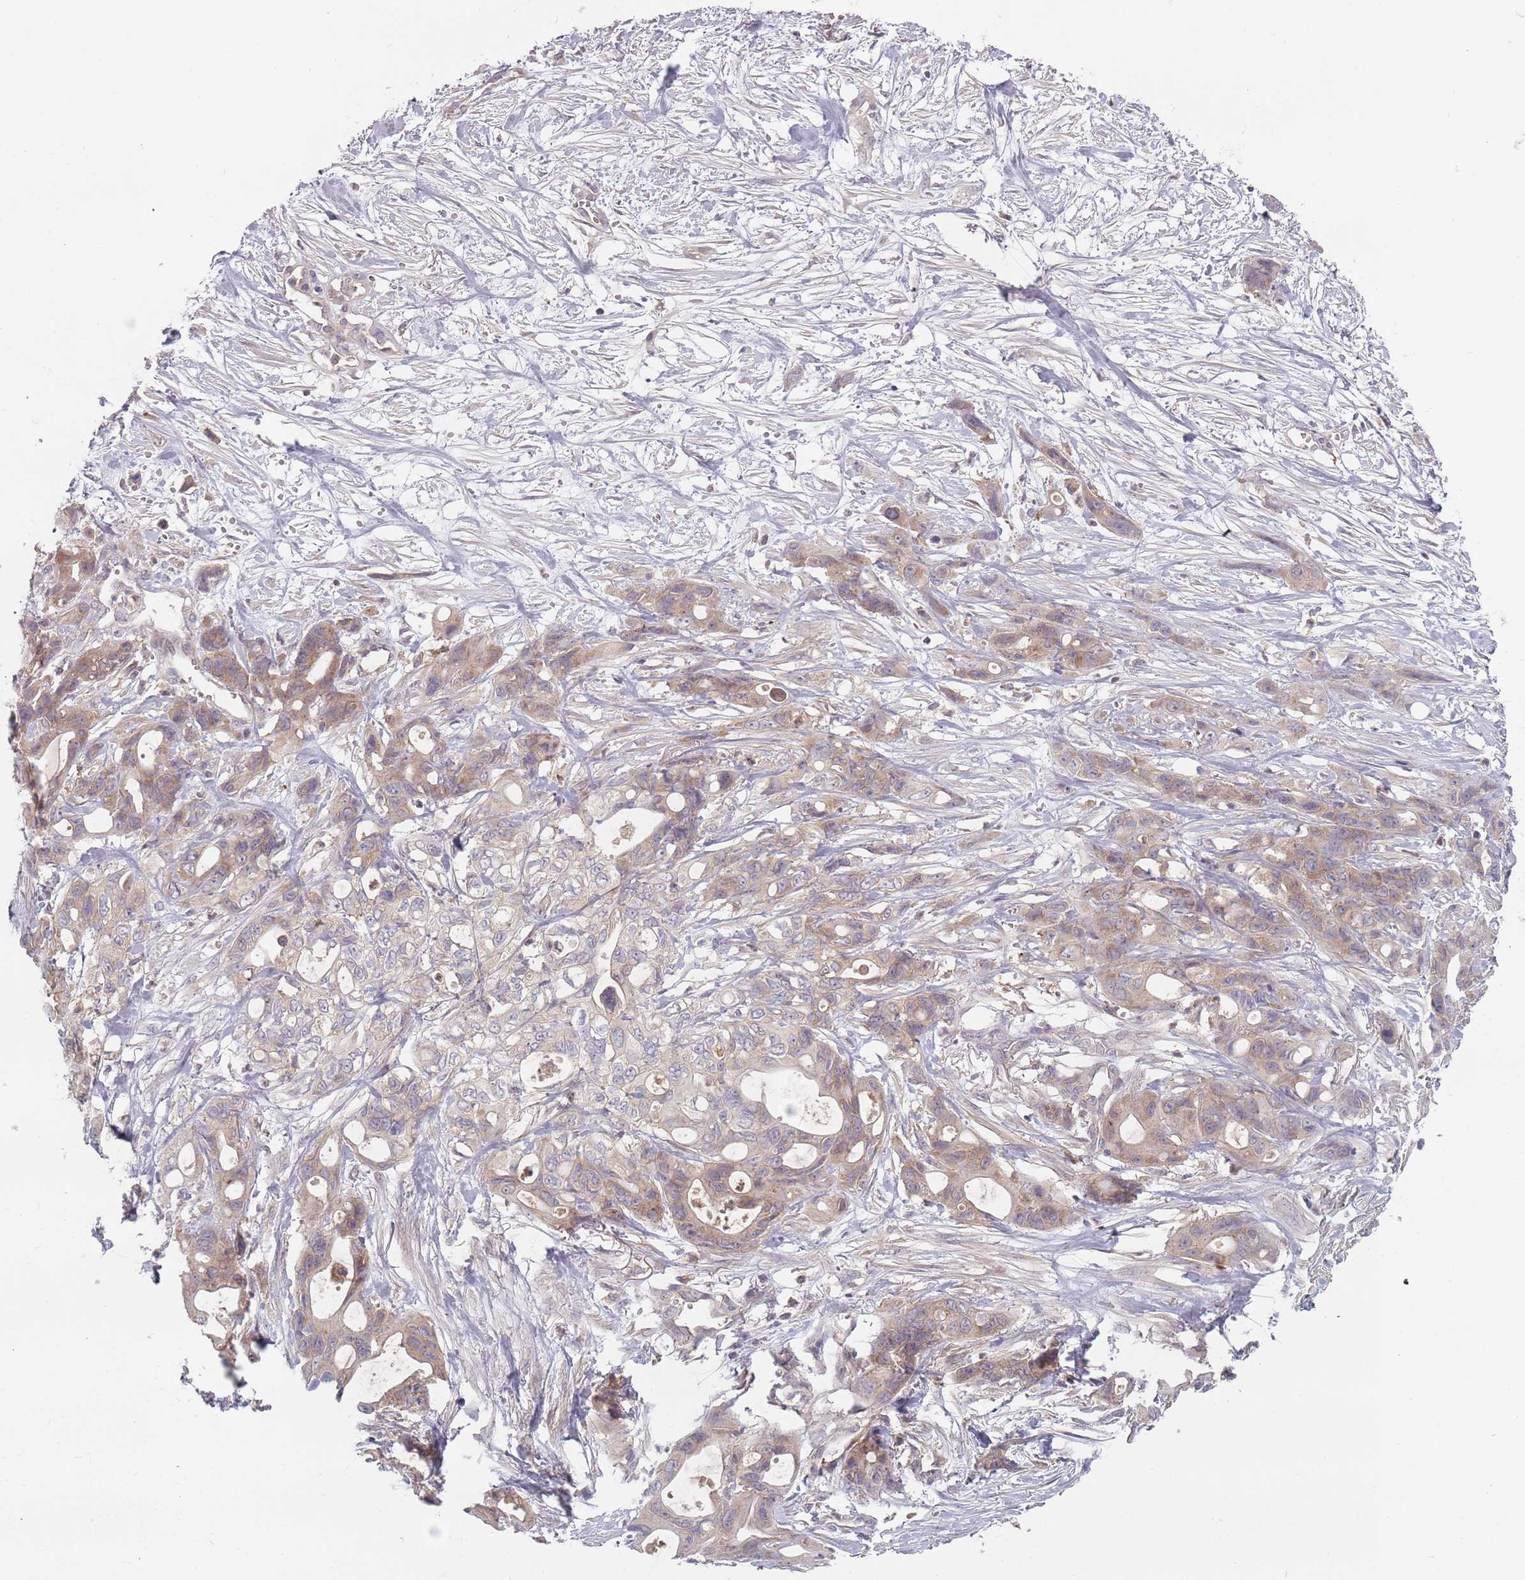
{"staining": {"intensity": "weak", "quantity": "25%-75%", "location": "cytoplasmic/membranous"}, "tissue": "ovarian cancer", "cell_type": "Tumor cells", "image_type": "cancer", "snomed": [{"axis": "morphology", "description": "Cystadenocarcinoma, mucinous, NOS"}, {"axis": "topography", "description": "Ovary"}], "caption": "A brown stain highlights weak cytoplasmic/membranous staining of a protein in human ovarian mucinous cystadenocarcinoma tumor cells.", "gene": "ASB13", "patient": {"sex": "female", "age": 70}}